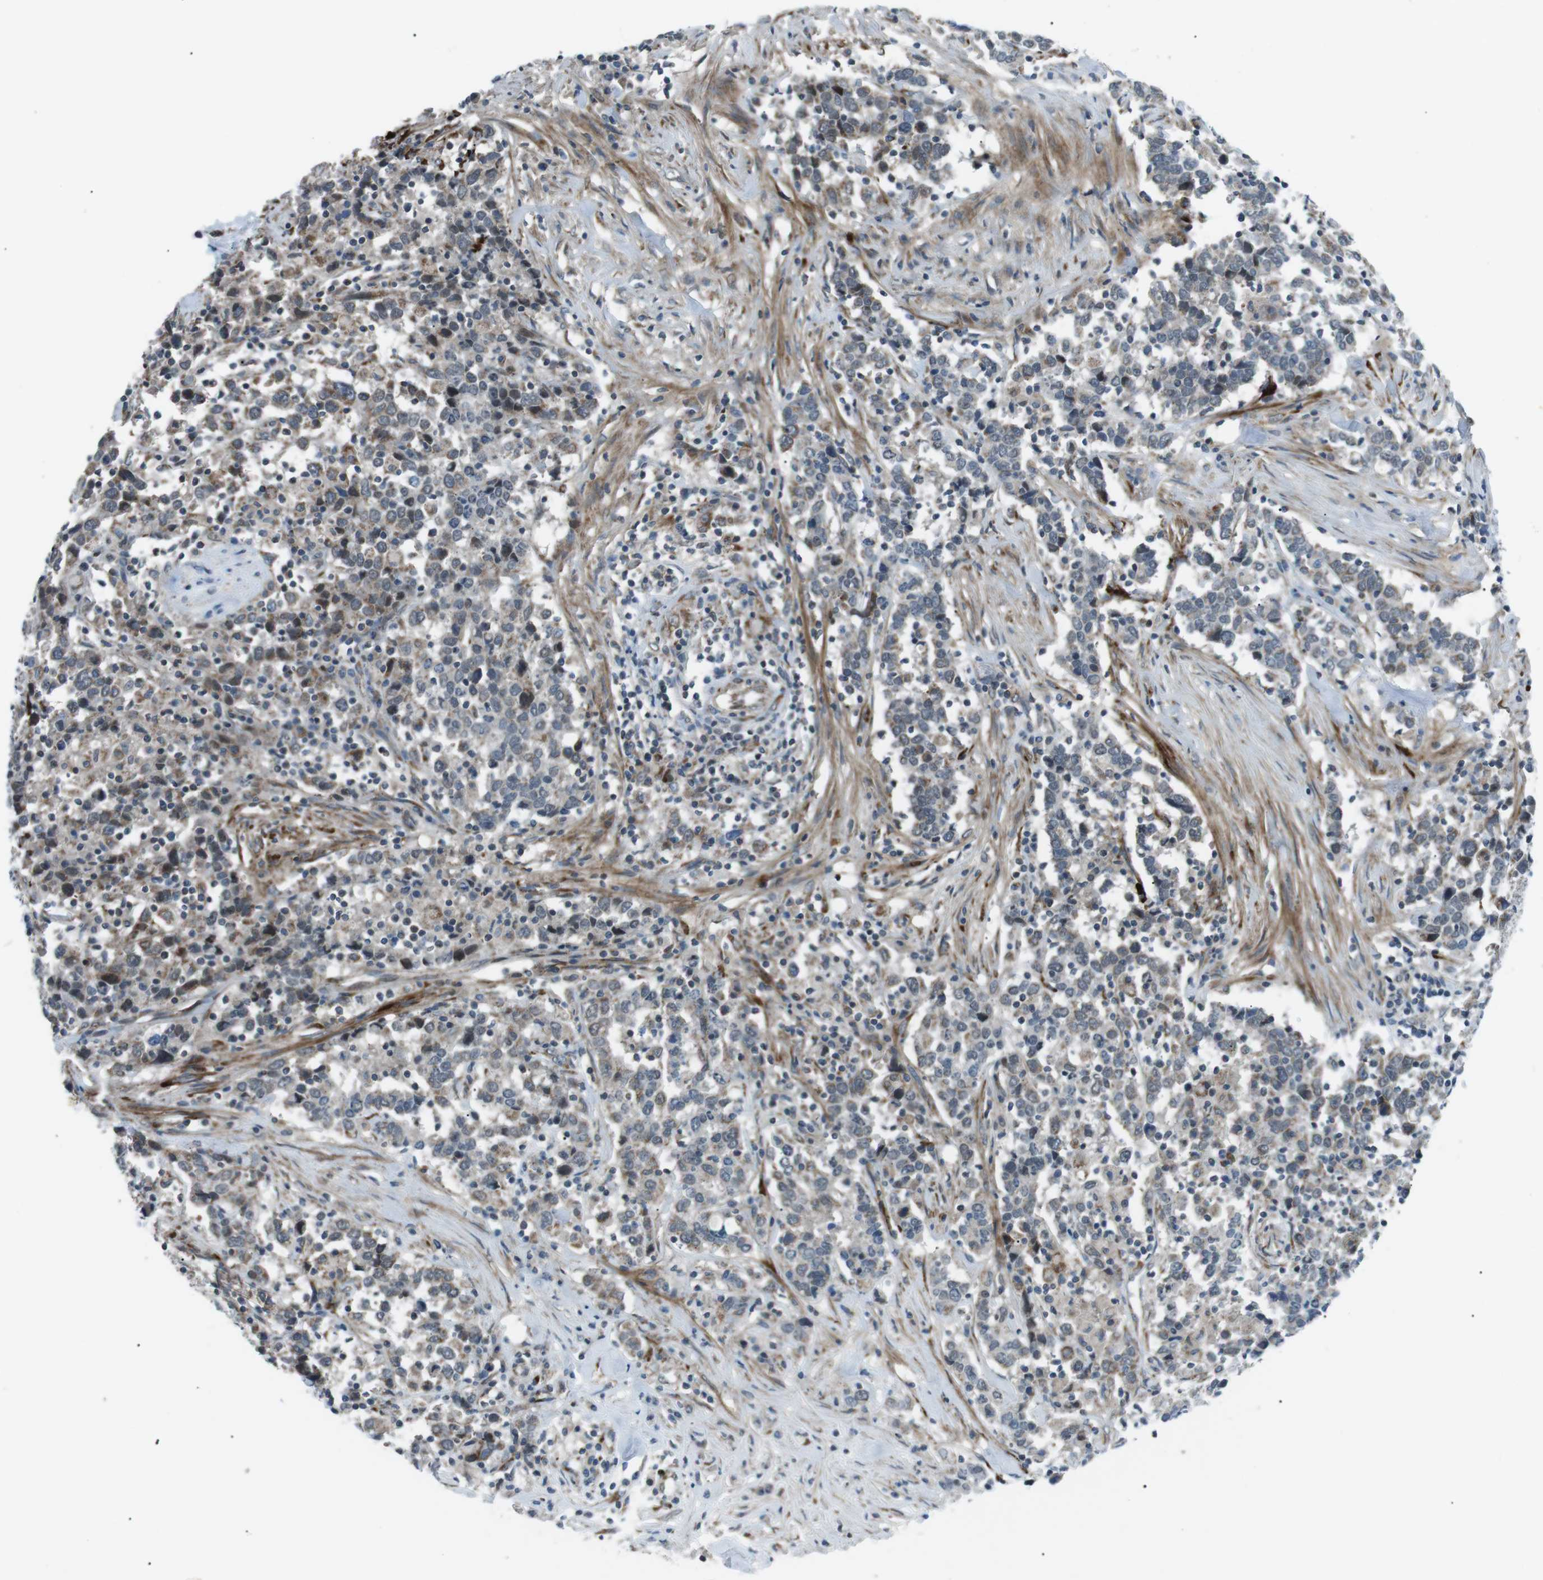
{"staining": {"intensity": "weak", "quantity": ">75%", "location": "cytoplasmic/membranous"}, "tissue": "urothelial cancer", "cell_type": "Tumor cells", "image_type": "cancer", "snomed": [{"axis": "morphology", "description": "Urothelial carcinoma, High grade"}, {"axis": "topography", "description": "Urinary bladder"}], "caption": "DAB (3,3'-diaminobenzidine) immunohistochemical staining of urothelial carcinoma (high-grade) shows weak cytoplasmic/membranous protein staining in approximately >75% of tumor cells.", "gene": "ARID5B", "patient": {"sex": "male", "age": 61}}